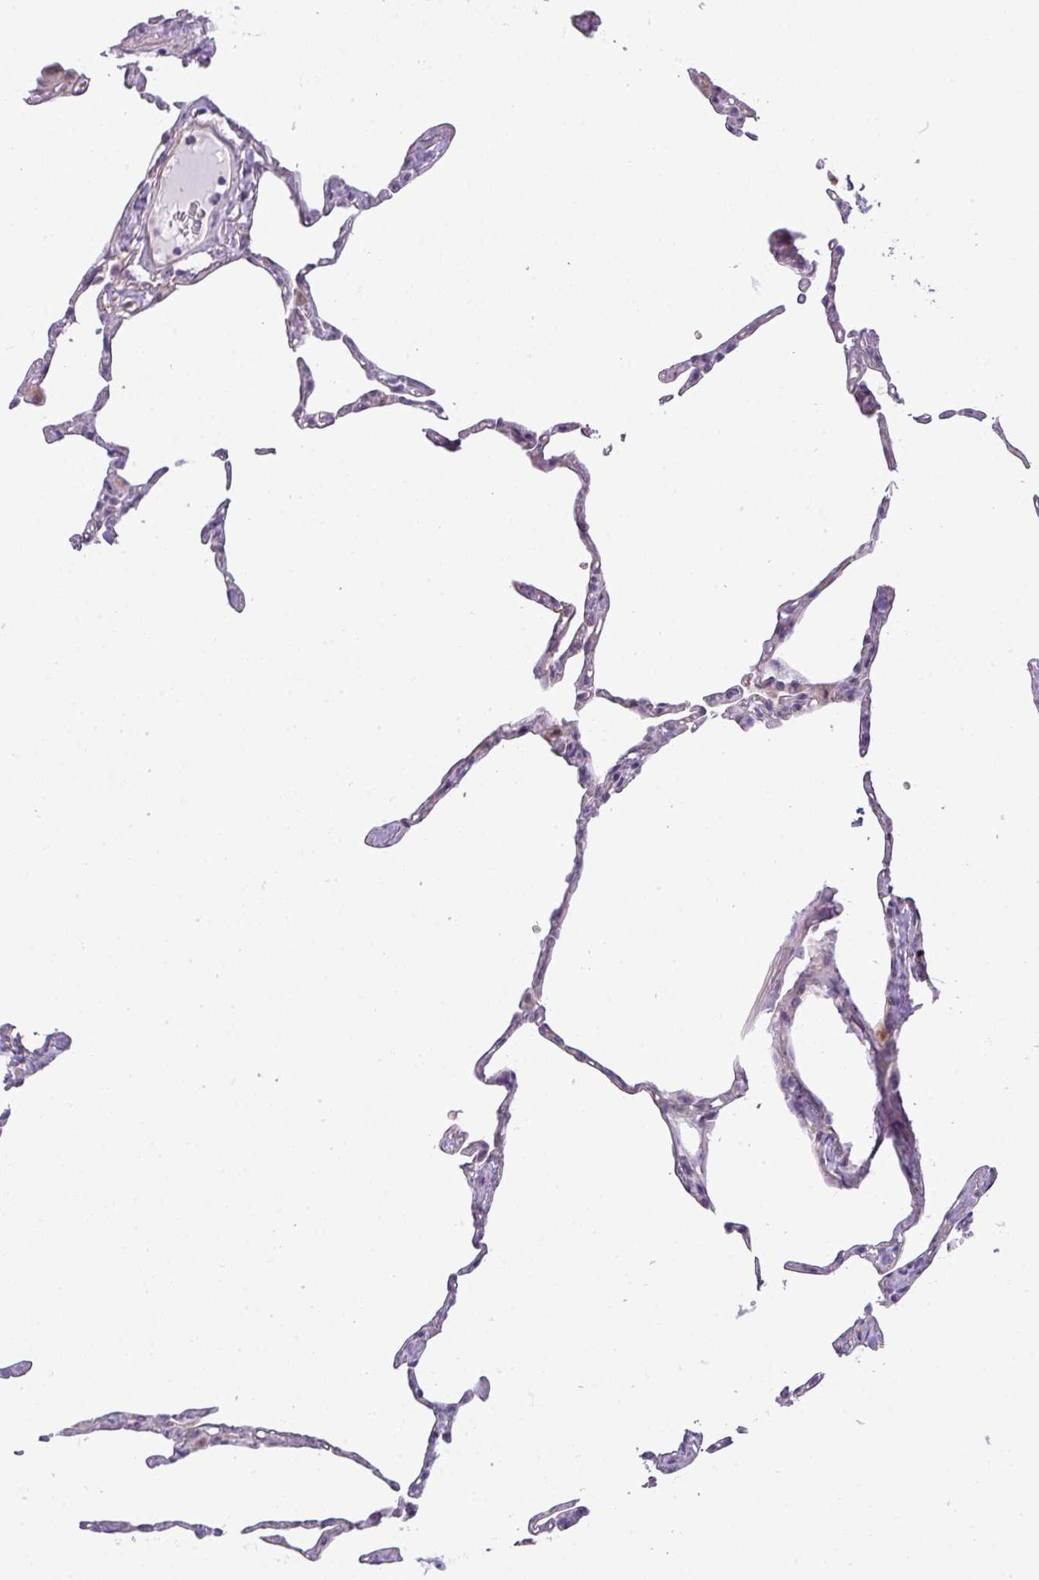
{"staining": {"intensity": "weak", "quantity": "<25%", "location": "nuclear"}, "tissue": "lung", "cell_type": "Alveolar cells", "image_type": "normal", "snomed": [{"axis": "morphology", "description": "Normal tissue, NOS"}, {"axis": "topography", "description": "Lung"}], "caption": "High power microscopy photomicrograph of an immunohistochemistry (IHC) histopathology image of normal lung, revealing no significant staining in alveolar cells.", "gene": "MAK16", "patient": {"sex": "male", "age": 65}}